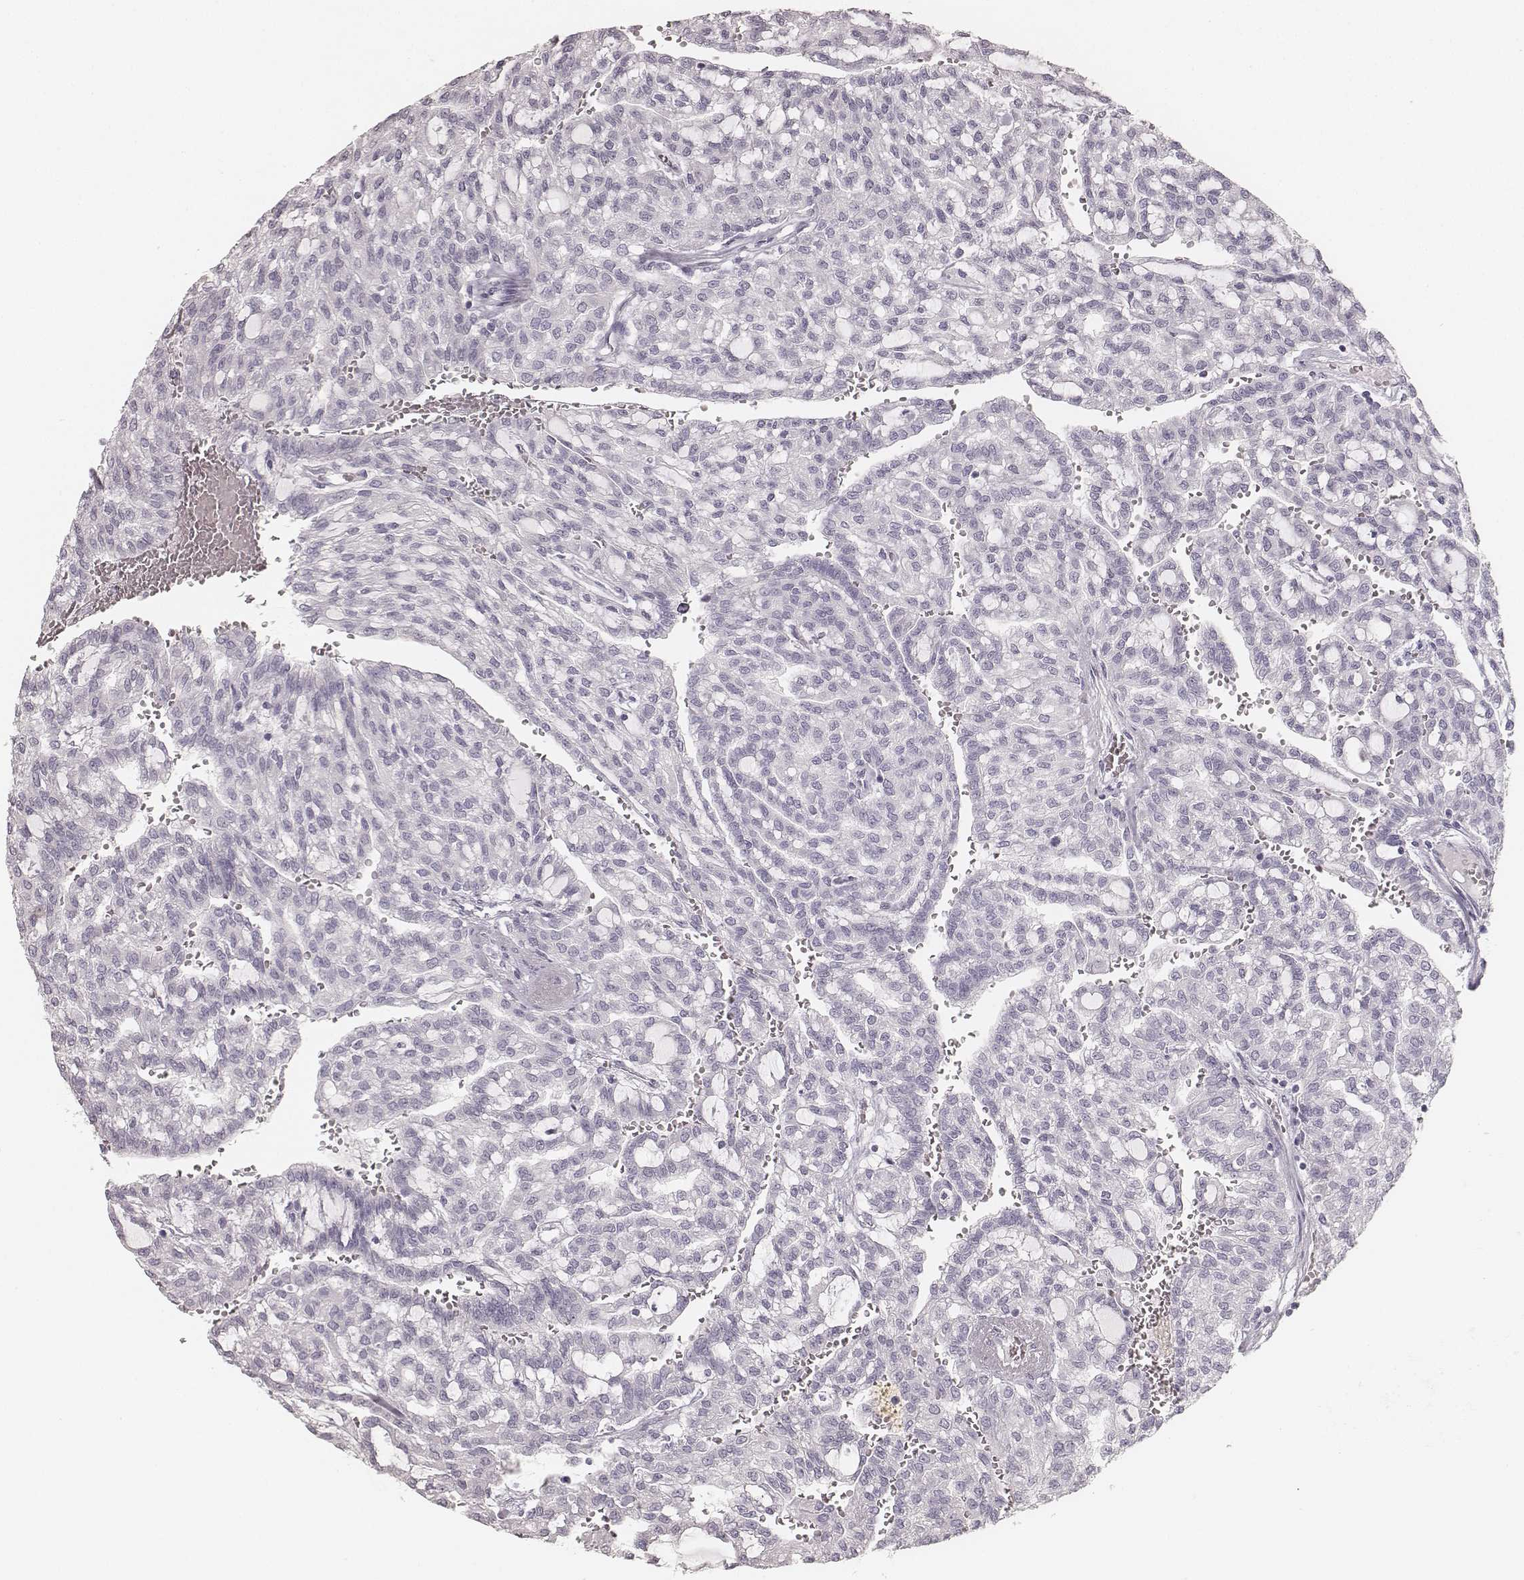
{"staining": {"intensity": "negative", "quantity": "none", "location": "none"}, "tissue": "renal cancer", "cell_type": "Tumor cells", "image_type": "cancer", "snomed": [{"axis": "morphology", "description": "Adenocarcinoma, NOS"}, {"axis": "topography", "description": "Kidney"}], "caption": "DAB (3,3'-diaminobenzidine) immunohistochemical staining of renal cancer exhibits no significant positivity in tumor cells. (Immunohistochemistry (ihc), brightfield microscopy, high magnification).", "gene": "KRT82", "patient": {"sex": "male", "age": 63}}